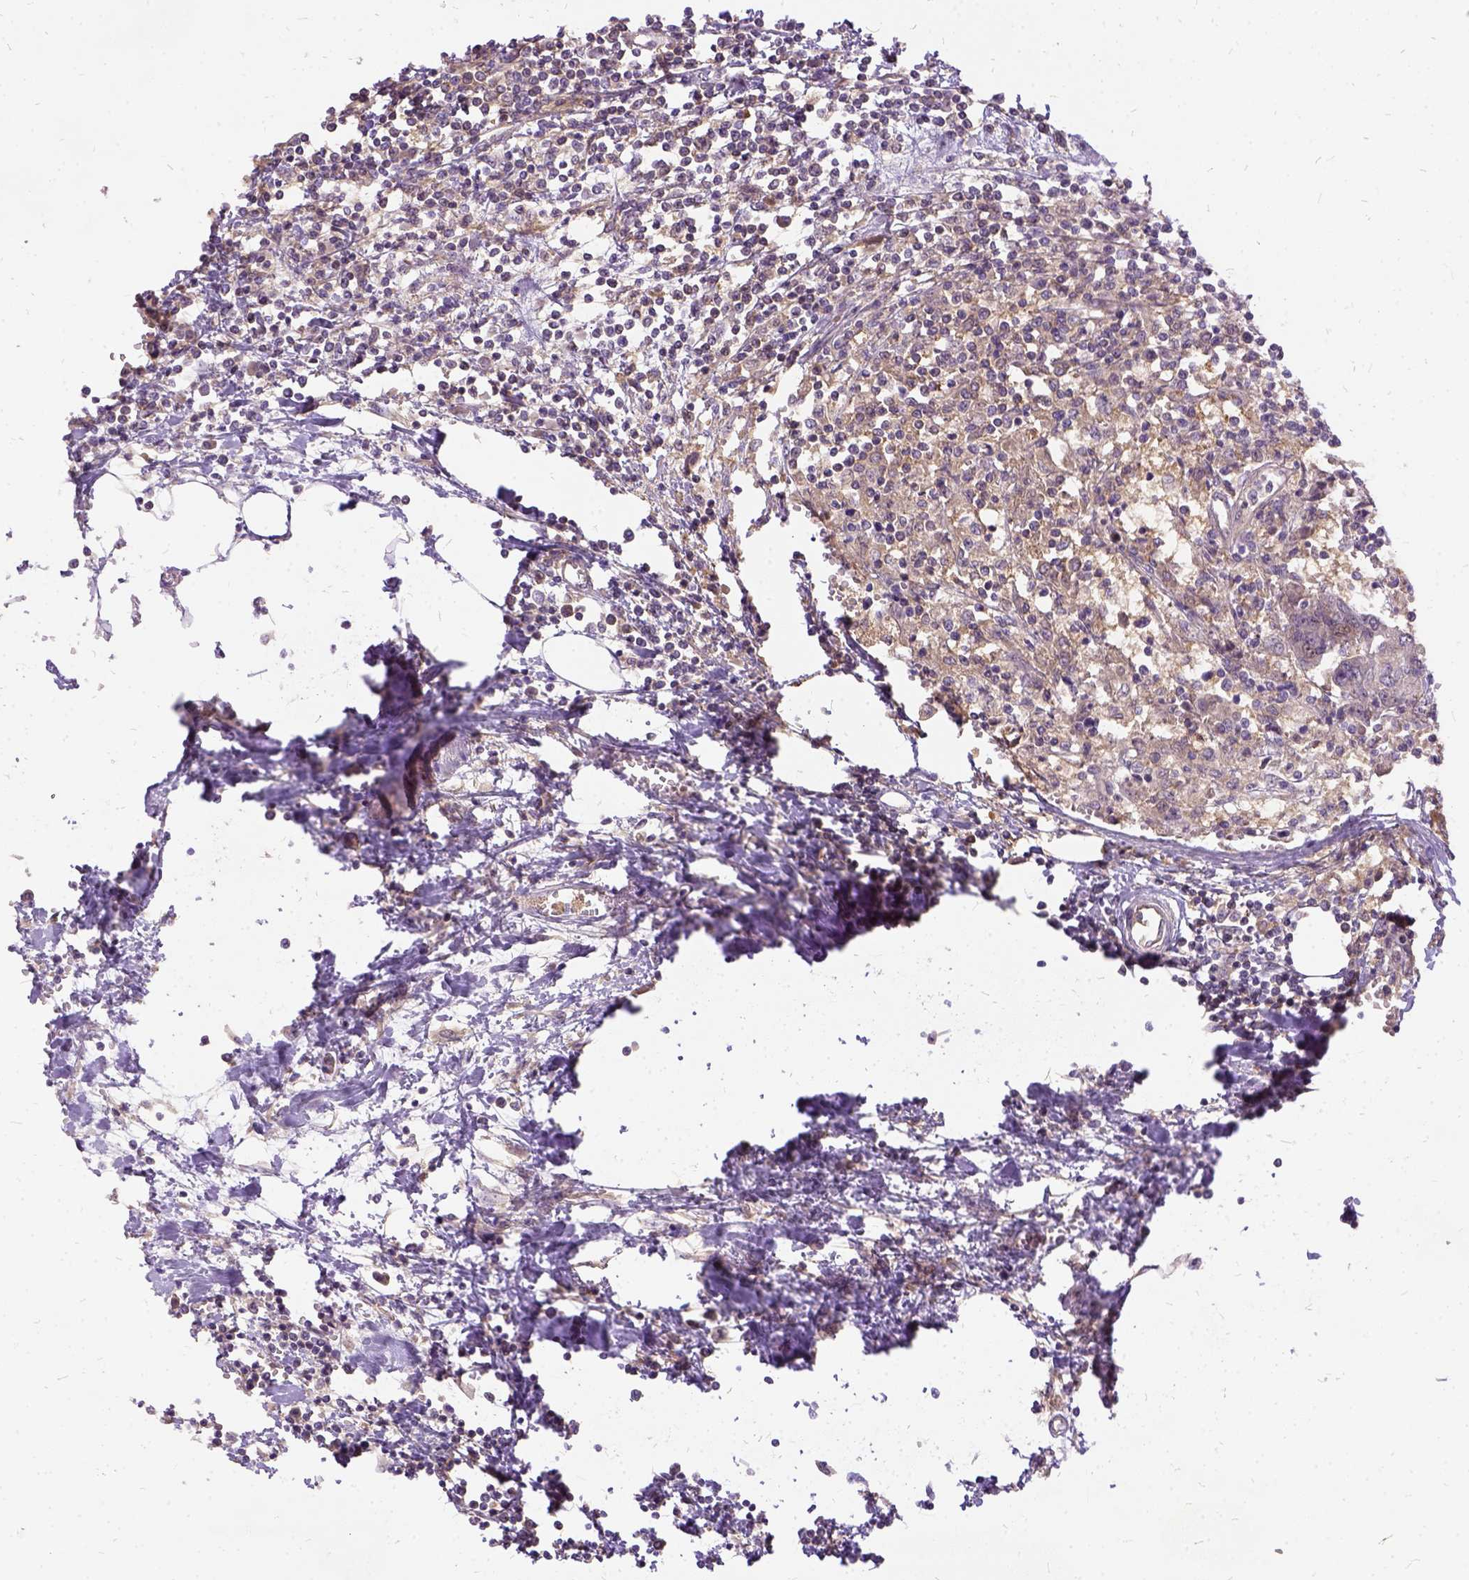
{"staining": {"intensity": "weak", "quantity": "25%-75%", "location": "cytoplasmic/membranous"}, "tissue": "urothelial cancer", "cell_type": "Tumor cells", "image_type": "cancer", "snomed": [{"axis": "morphology", "description": "Urothelial carcinoma, High grade"}, {"axis": "topography", "description": "Urinary bladder"}], "caption": "Immunohistochemistry micrograph of neoplastic tissue: urothelial carcinoma (high-grade) stained using immunohistochemistry demonstrates low levels of weak protein expression localized specifically in the cytoplasmic/membranous of tumor cells, appearing as a cytoplasmic/membranous brown color.", "gene": "ILRUN", "patient": {"sex": "female", "age": 85}}